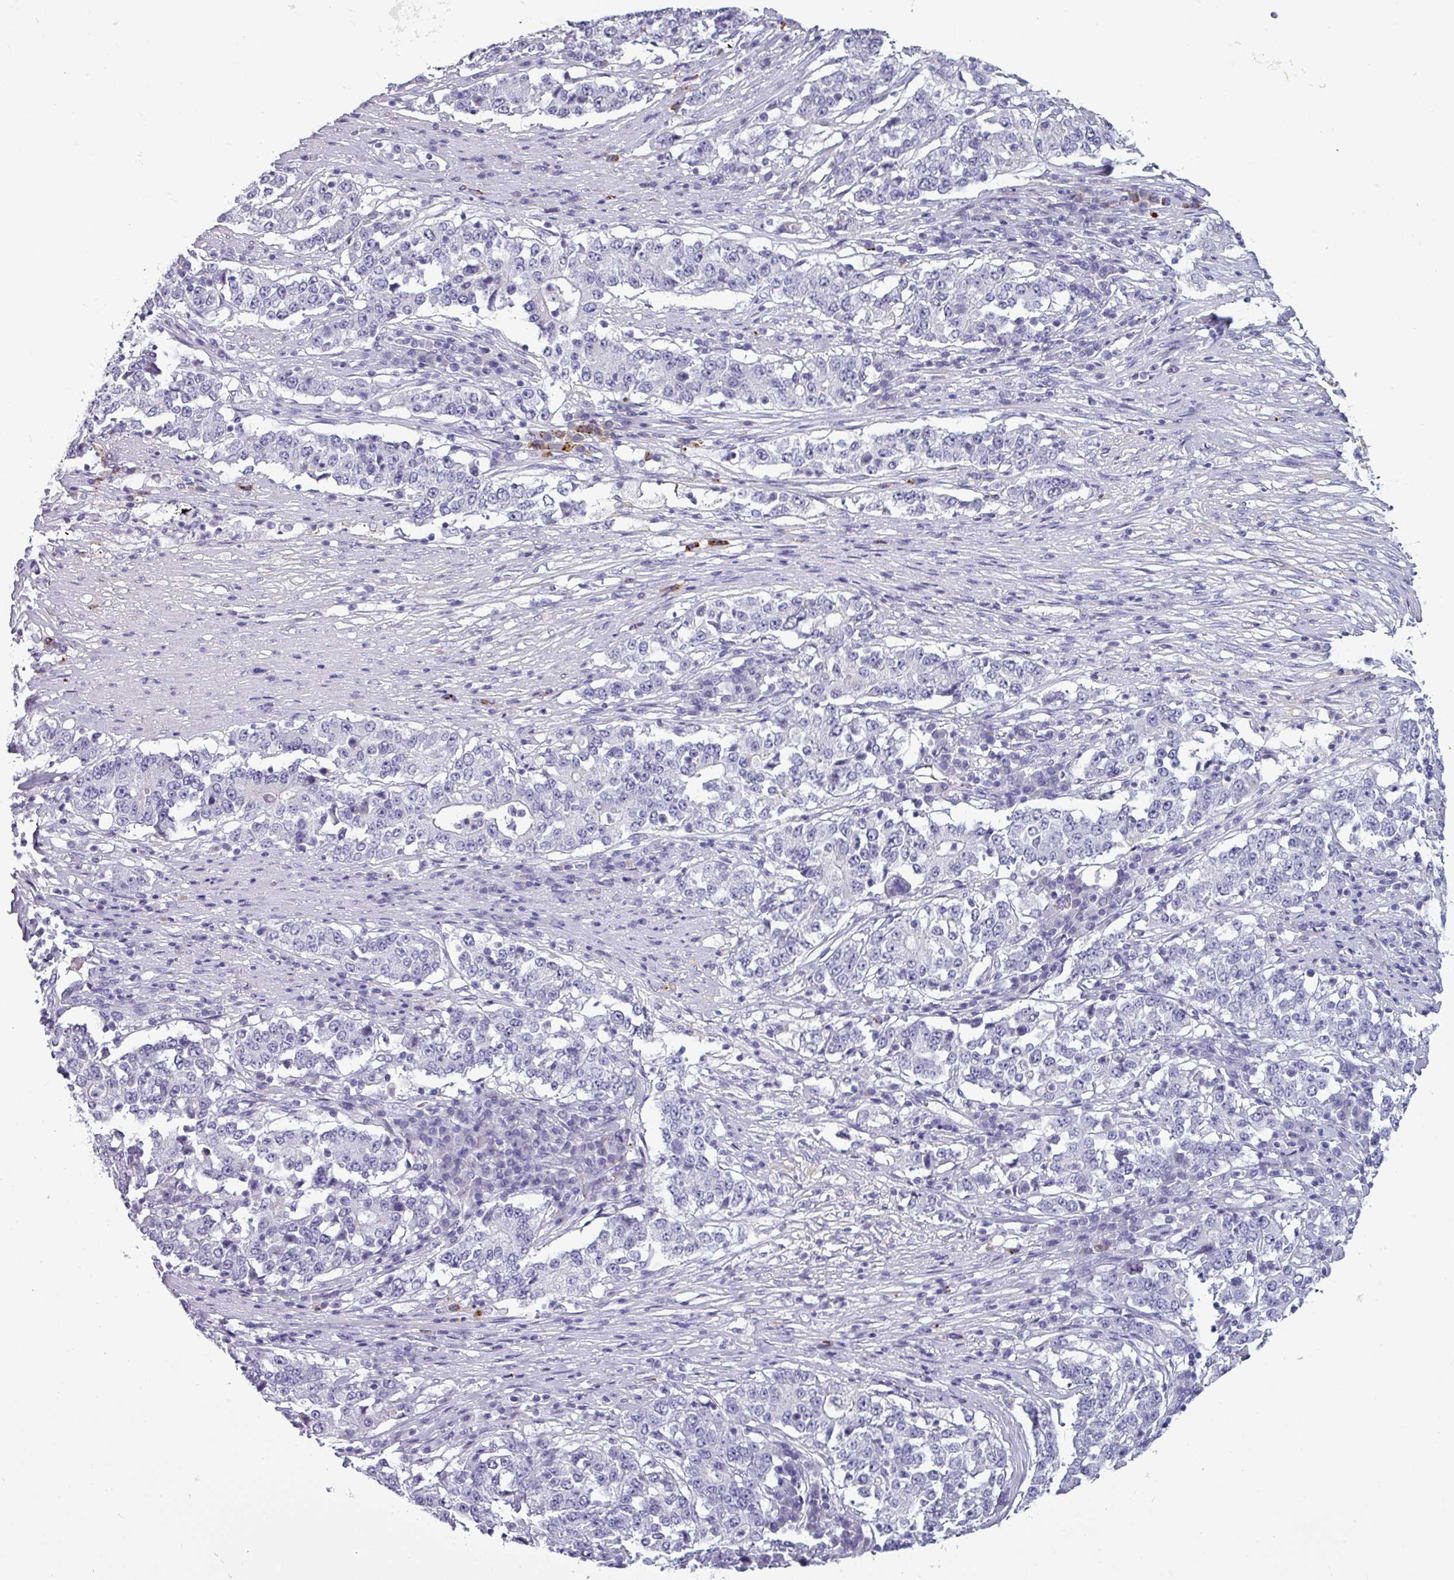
{"staining": {"intensity": "negative", "quantity": "none", "location": "none"}, "tissue": "stomach cancer", "cell_type": "Tumor cells", "image_type": "cancer", "snomed": [{"axis": "morphology", "description": "Adenocarcinoma, NOS"}, {"axis": "topography", "description": "Stomach"}], "caption": "Tumor cells are negative for protein expression in human stomach adenocarcinoma.", "gene": "SLC26A9", "patient": {"sex": "male", "age": 59}}